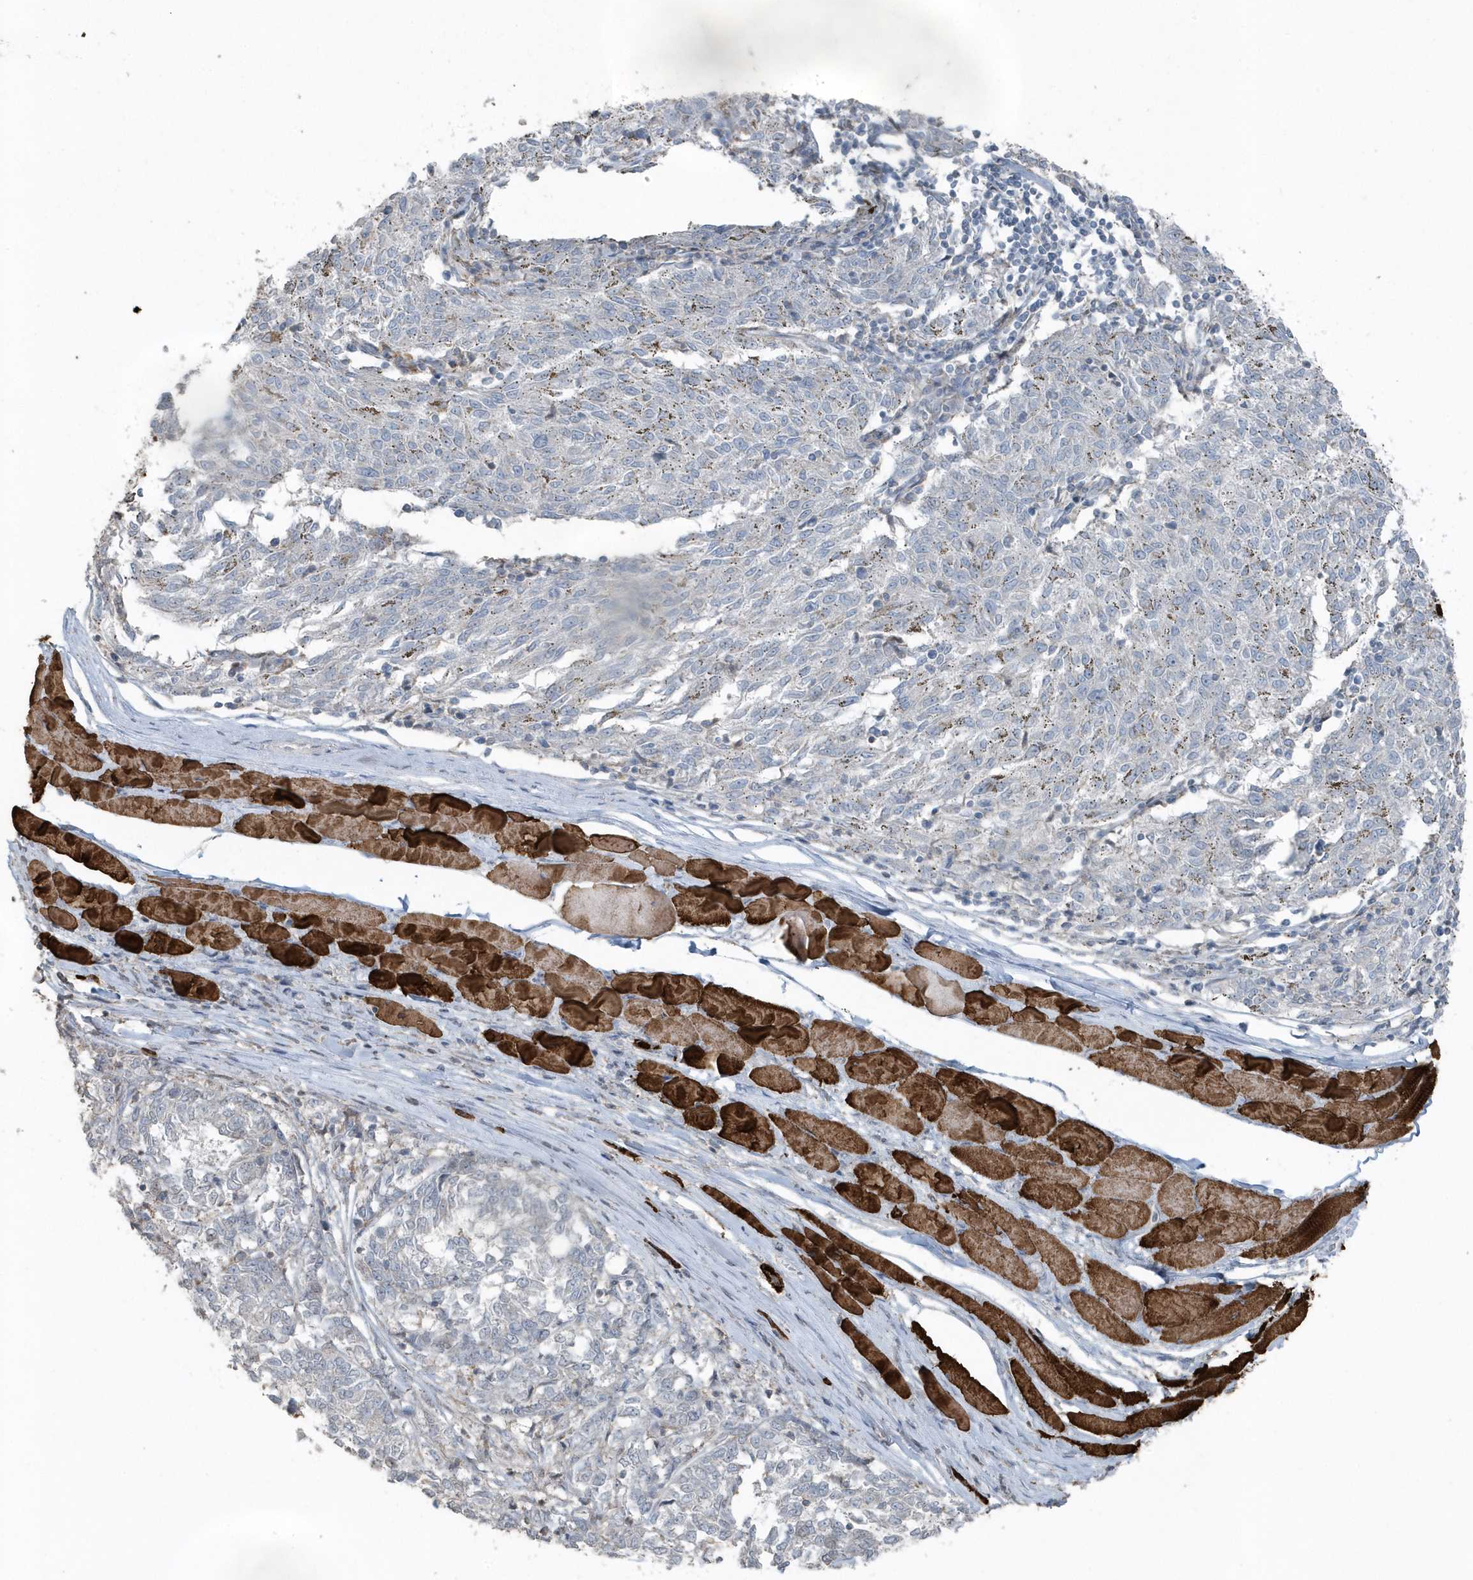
{"staining": {"intensity": "negative", "quantity": "none", "location": "none"}, "tissue": "melanoma", "cell_type": "Tumor cells", "image_type": "cancer", "snomed": [{"axis": "morphology", "description": "Malignant melanoma, NOS"}, {"axis": "topography", "description": "Skin"}], "caption": "IHC micrograph of neoplastic tissue: human melanoma stained with DAB reveals no significant protein staining in tumor cells.", "gene": "ACTC1", "patient": {"sex": "female", "age": 72}}